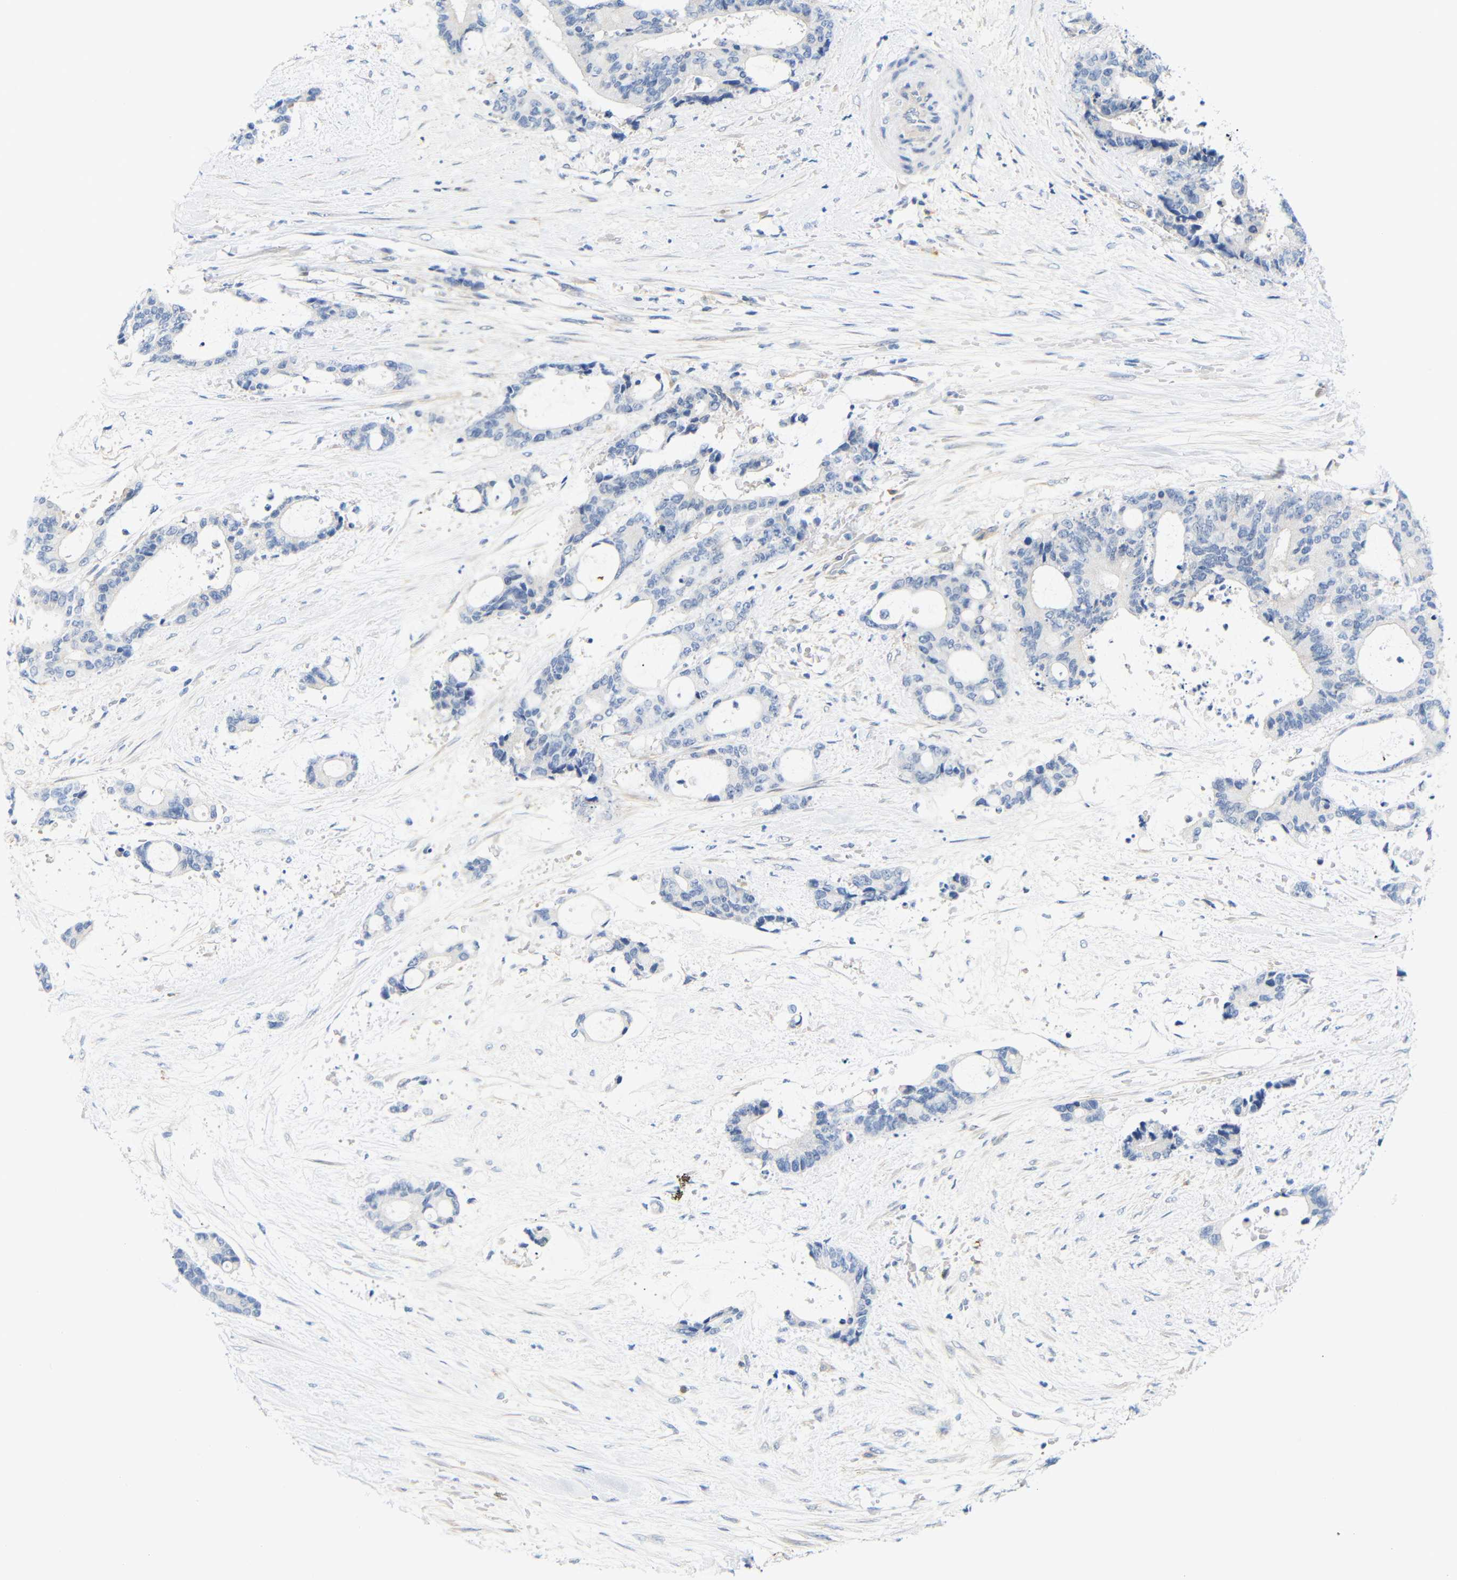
{"staining": {"intensity": "negative", "quantity": "none", "location": "none"}, "tissue": "liver cancer", "cell_type": "Tumor cells", "image_type": "cancer", "snomed": [{"axis": "morphology", "description": "Normal tissue, NOS"}, {"axis": "morphology", "description": "Cholangiocarcinoma"}, {"axis": "topography", "description": "Liver"}, {"axis": "topography", "description": "Peripheral nerve tissue"}], "caption": "Immunohistochemistry photomicrograph of neoplastic tissue: human liver cancer (cholangiocarcinoma) stained with DAB (3,3'-diaminobenzidine) exhibits no significant protein positivity in tumor cells.", "gene": "STMN3", "patient": {"sex": "female", "age": 73}}